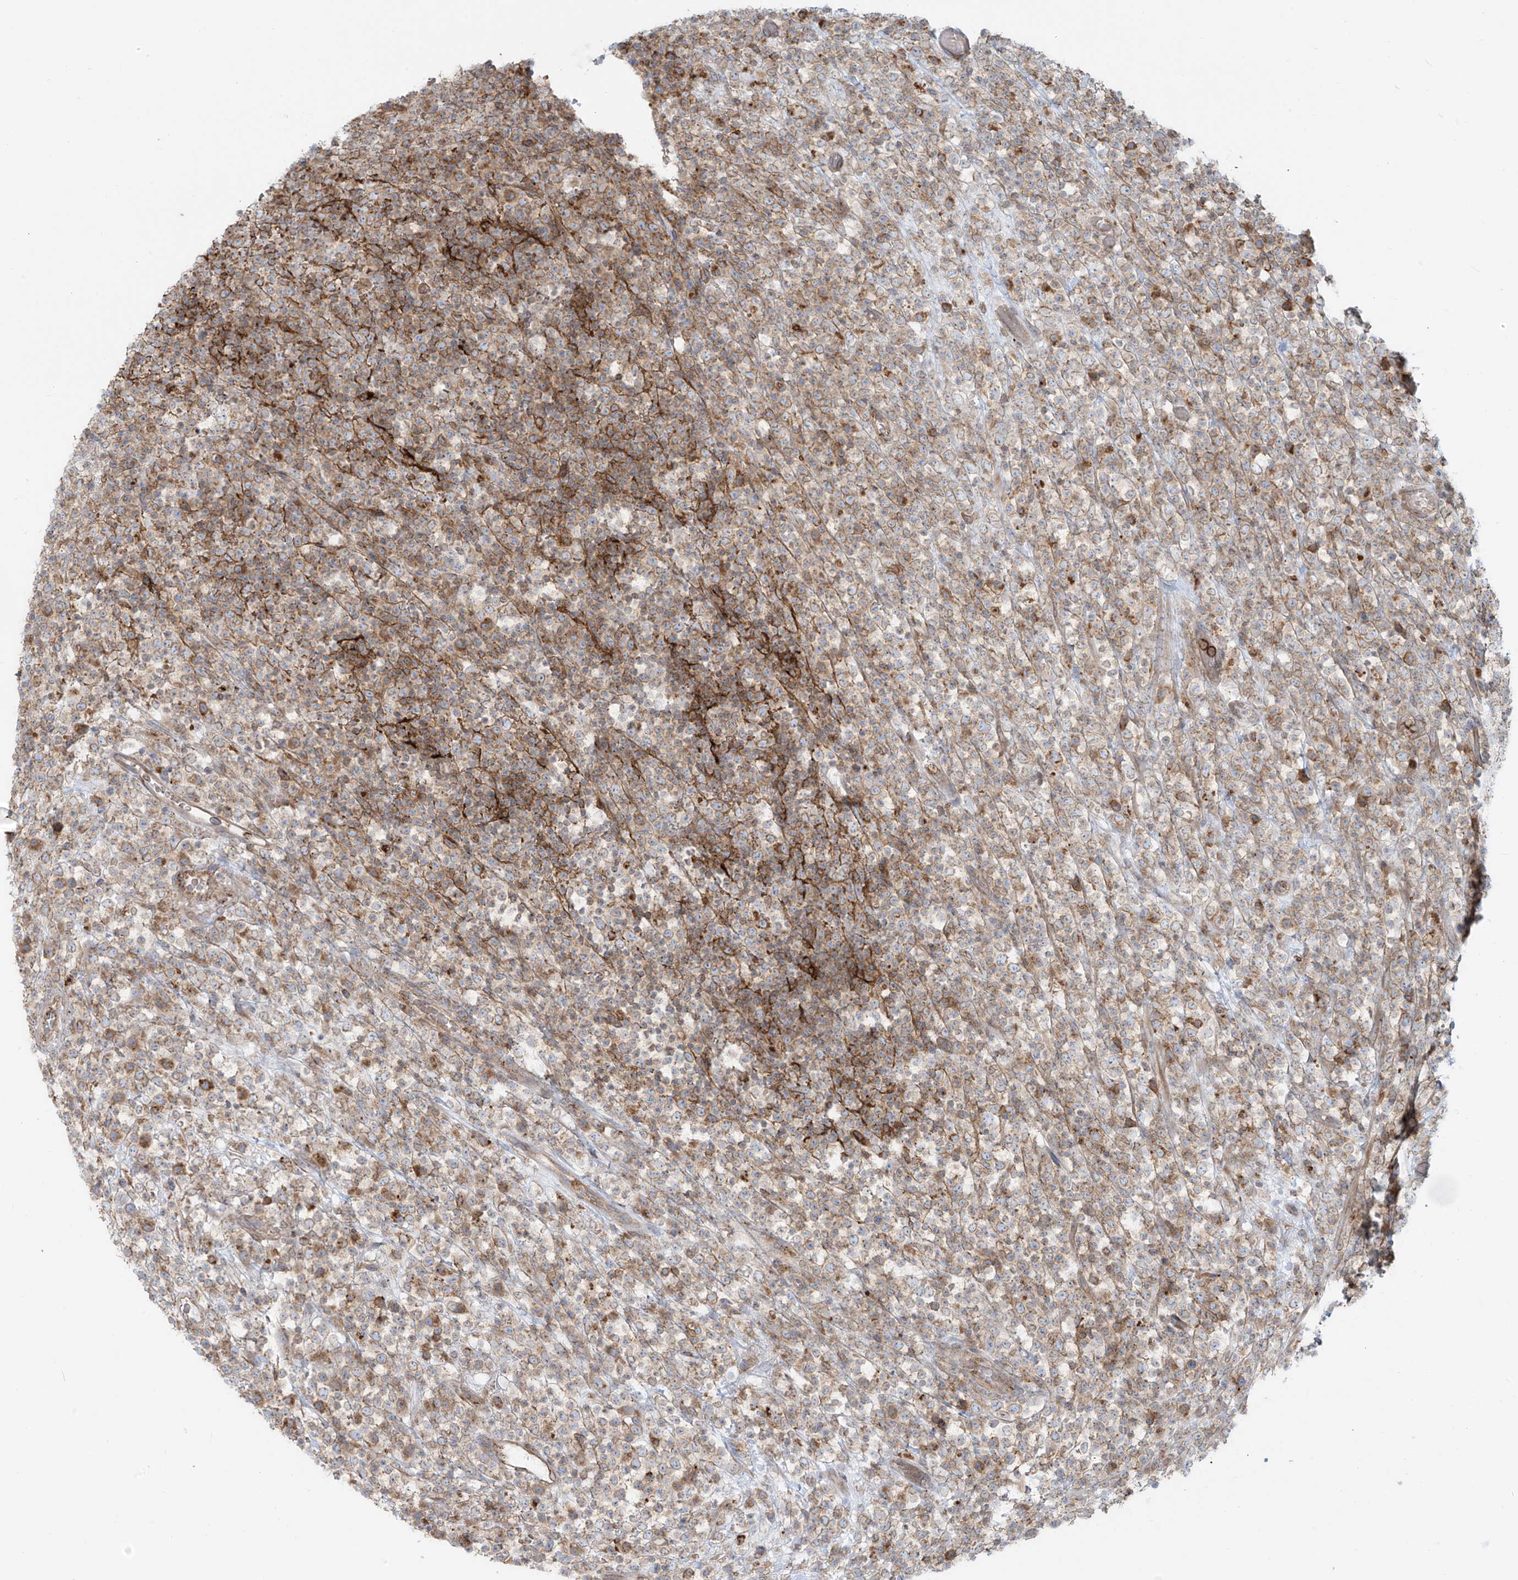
{"staining": {"intensity": "moderate", "quantity": "<25%", "location": "cytoplasmic/membranous"}, "tissue": "lymphoma", "cell_type": "Tumor cells", "image_type": "cancer", "snomed": [{"axis": "morphology", "description": "Malignant lymphoma, non-Hodgkin's type, High grade"}, {"axis": "topography", "description": "Colon"}], "caption": "Tumor cells show low levels of moderate cytoplasmic/membranous expression in approximately <25% of cells in malignant lymphoma, non-Hodgkin's type (high-grade). (Brightfield microscopy of DAB IHC at high magnification).", "gene": "LZTS3", "patient": {"sex": "female", "age": 53}}